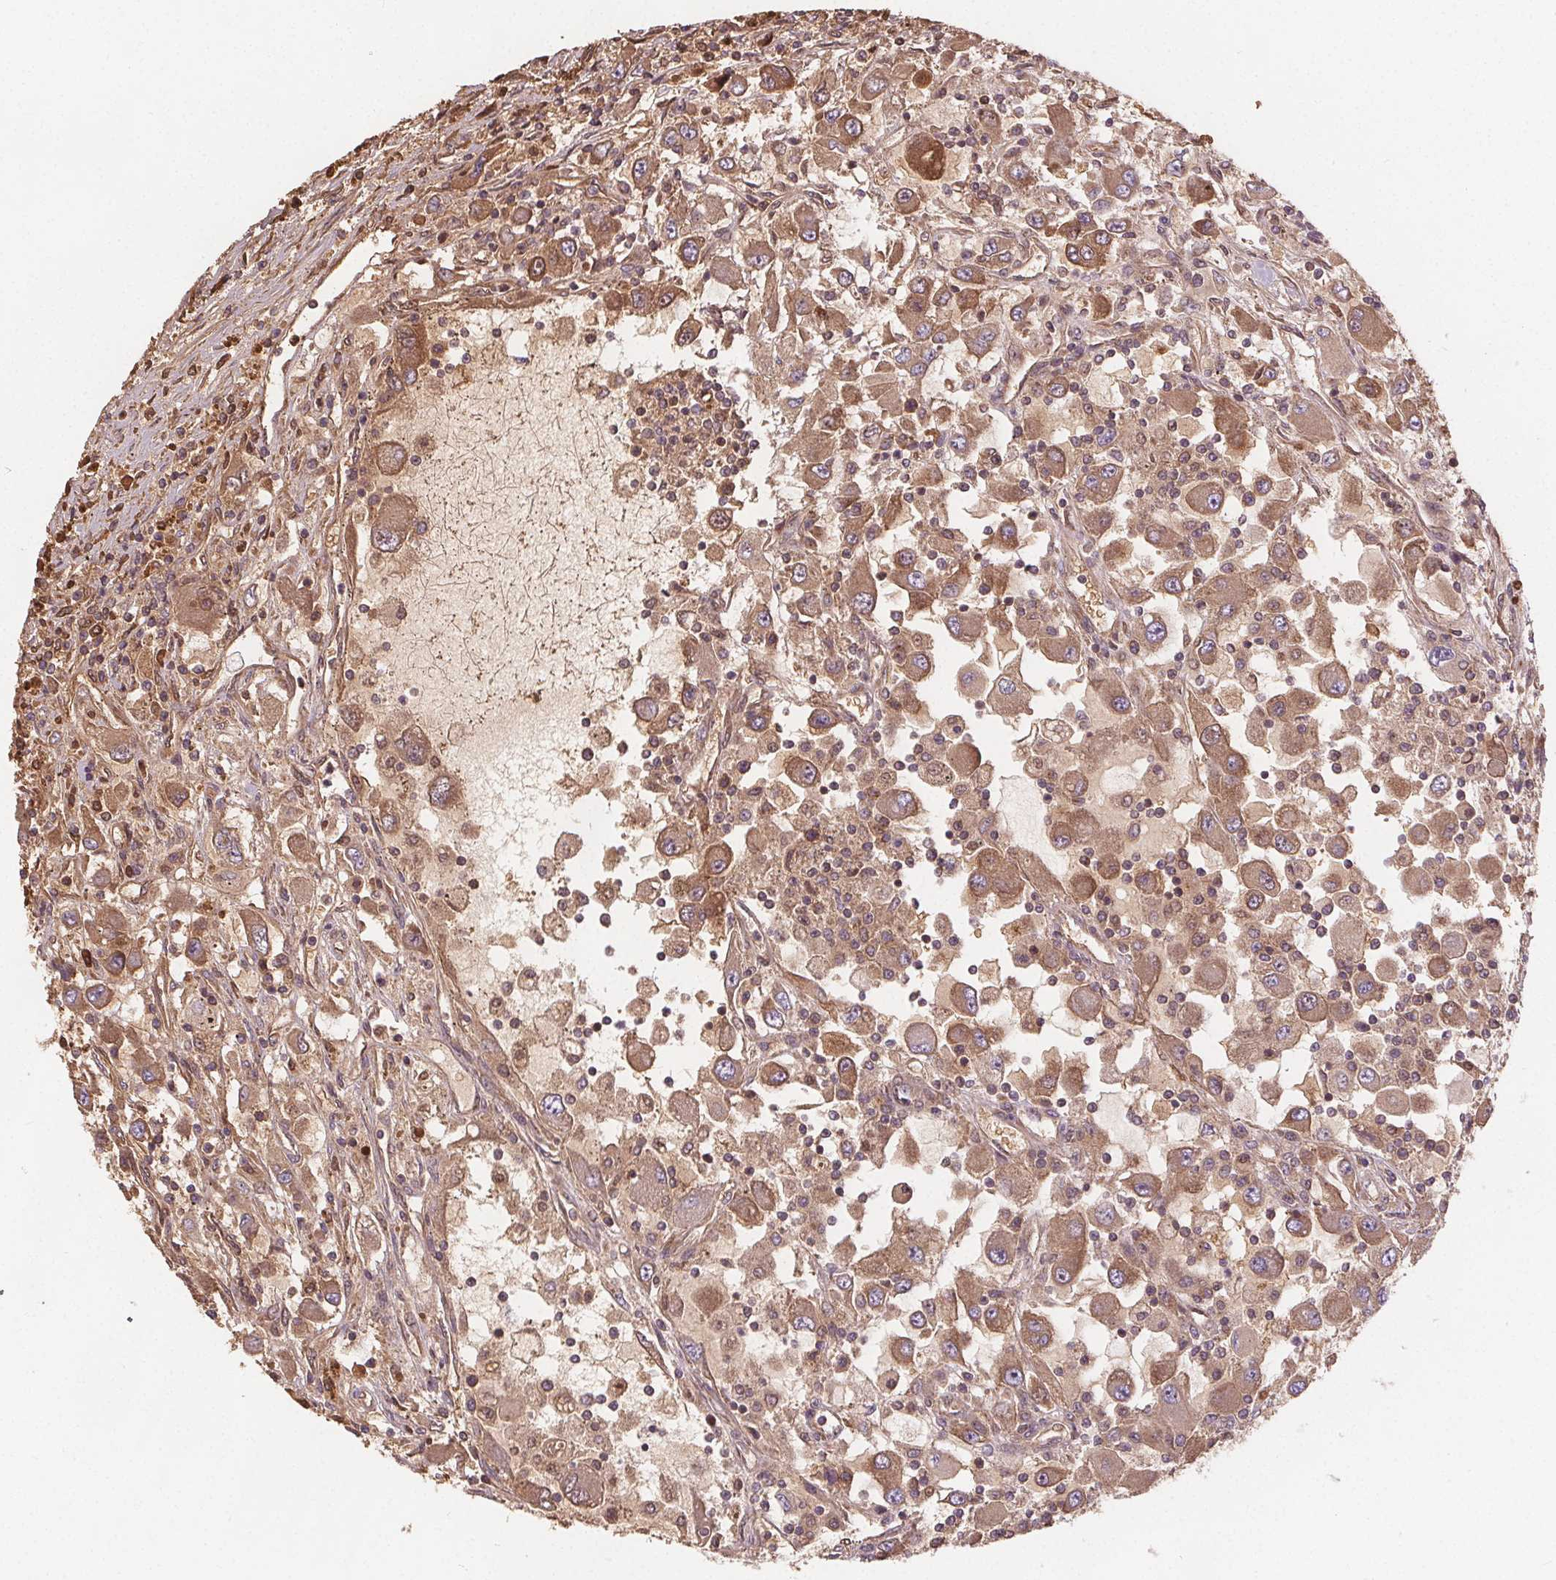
{"staining": {"intensity": "moderate", "quantity": ">75%", "location": "cytoplasmic/membranous"}, "tissue": "renal cancer", "cell_type": "Tumor cells", "image_type": "cancer", "snomed": [{"axis": "morphology", "description": "Adenocarcinoma, NOS"}, {"axis": "topography", "description": "Kidney"}], "caption": "Immunohistochemical staining of human renal cancer (adenocarcinoma) shows moderate cytoplasmic/membranous protein staining in about >75% of tumor cells.", "gene": "EIF3D", "patient": {"sex": "female", "age": 67}}